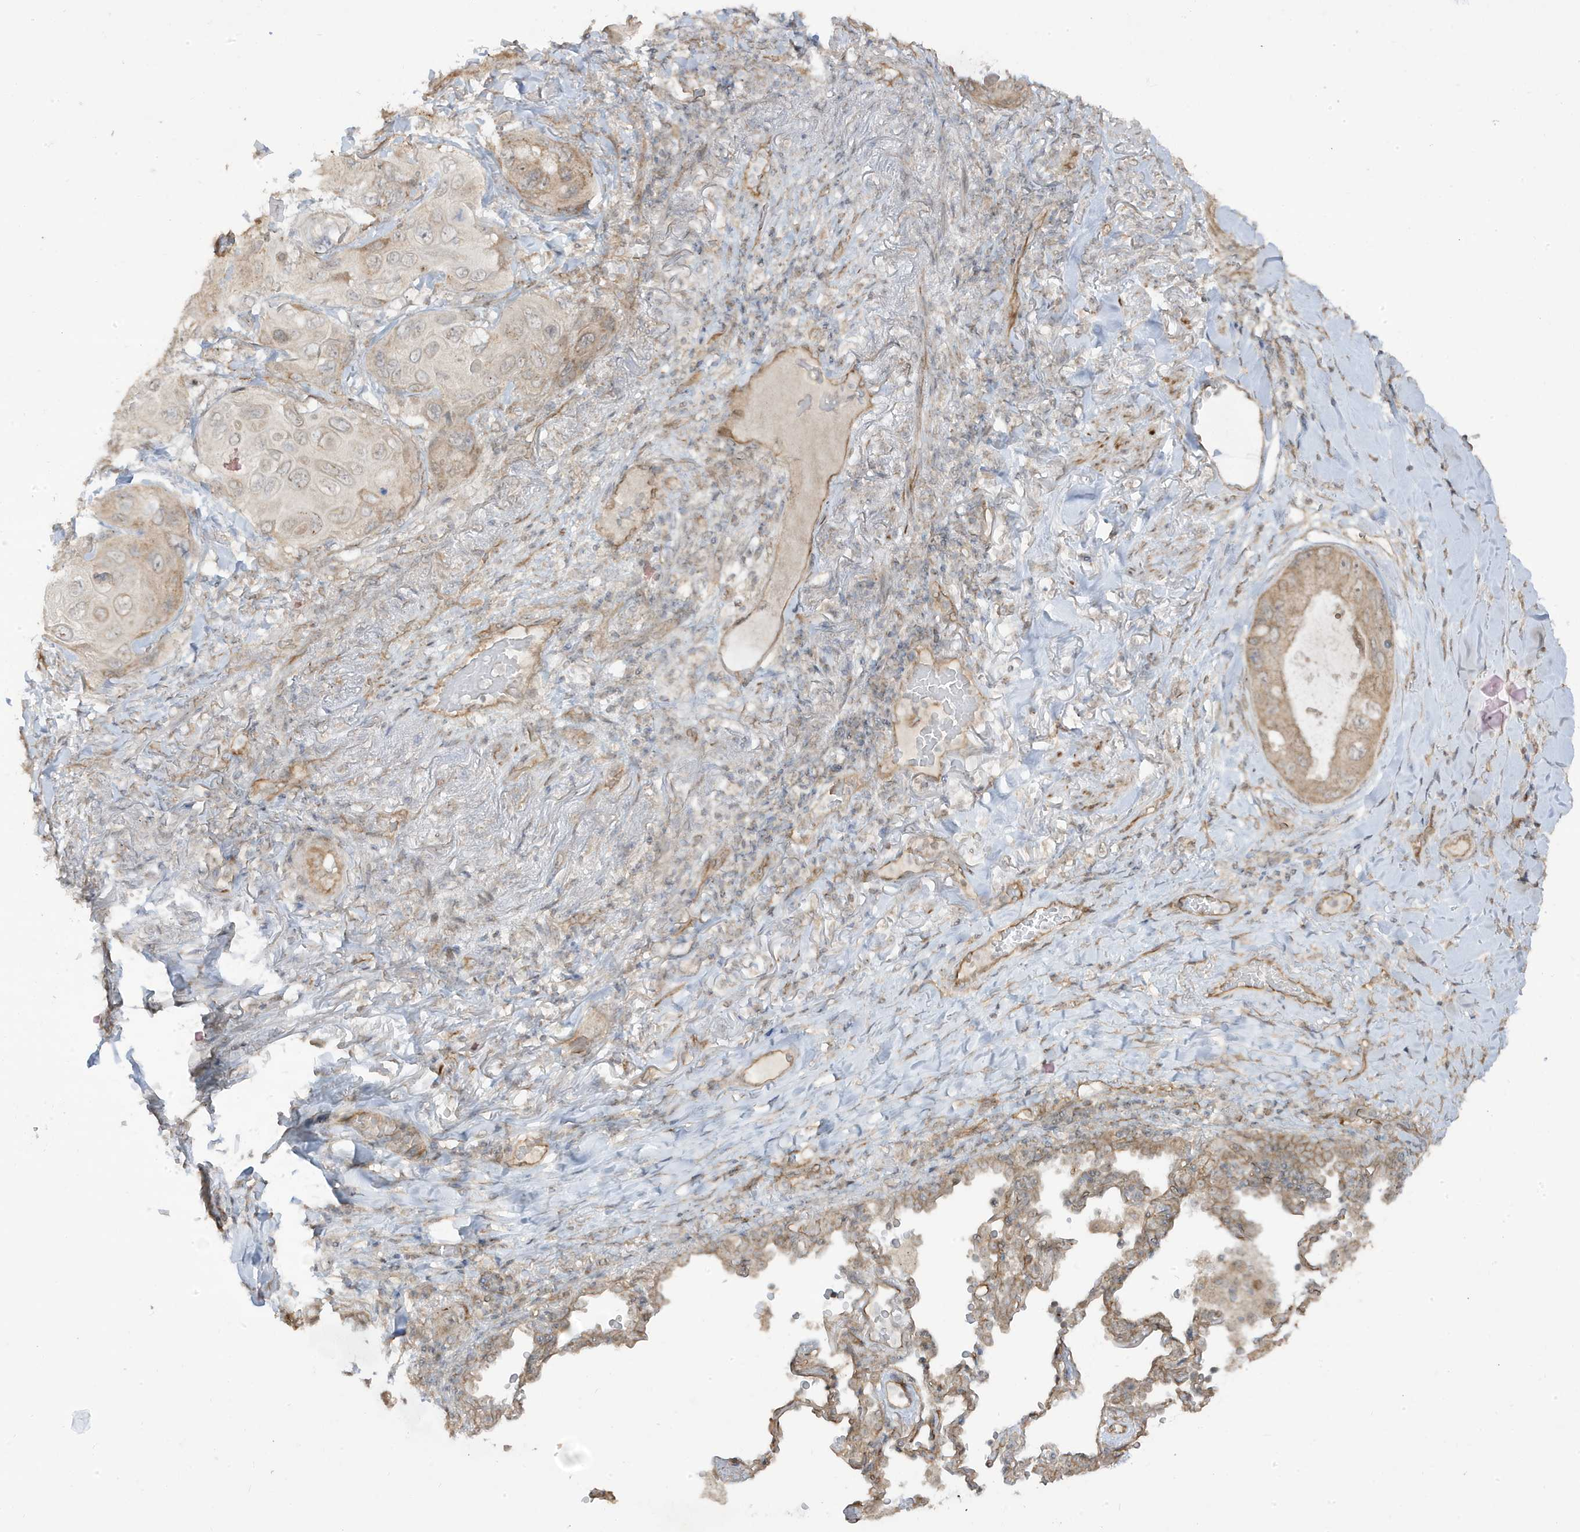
{"staining": {"intensity": "moderate", "quantity": "25%-75%", "location": "cytoplasmic/membranous"}, "tissue": "lung cancer", "cell_type": "Tumor cells", "image_type": "cancer", "snomed": [{"axis": "morphology", "description": "Squamous cell carcinoma, NOS"}, {"axis": "topography", "description": "Lung"}], "caption": "Protein staining of squamous cell carcinoma (lung) tissue displays moderate cytoplasmic/membranous staining in approximately 25%-75% of tumor cells. (DAB (3,3'-diaminobenzidine) = brown stain, brightfield microscopy at high magnification).", "gene": "DNAJC12", "patient": {"sex": "female", "age": 73}}